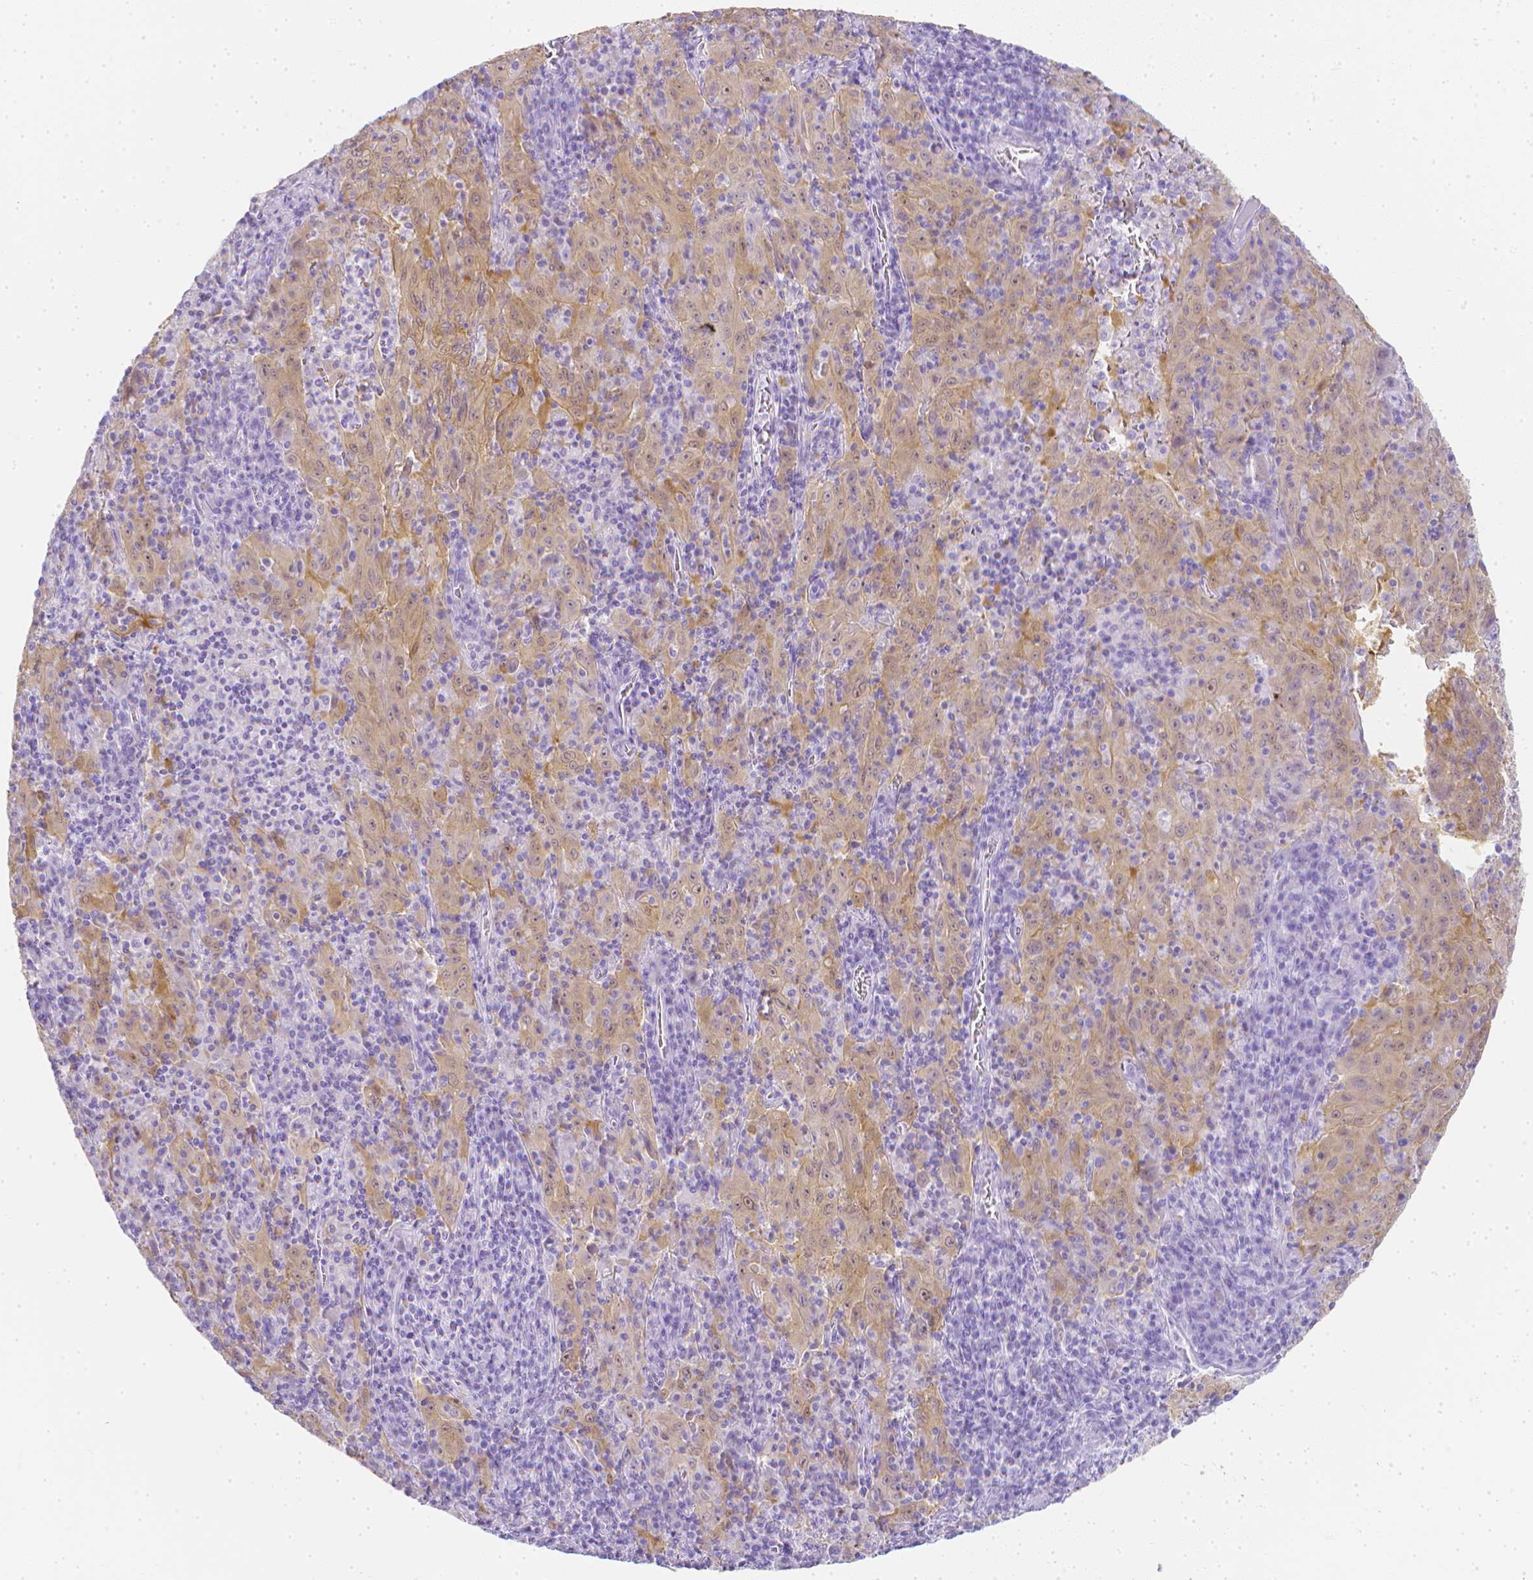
{"staining": {"intensity": "weak", "quantity": "25%-75%", "location": "cytoplasmic/membranous"}, "tissue": "pancreatic cancer", "cell_type": "Tumor cells", "image_type": "cancer", "snomed": [{"axis": "morphology", "description": "Adenocarcinoma, NOS"}, {"axis": "topography", "description": "Pancreas"}], "caption": "An immunohistochemistry (IHC) photomicrograph of tumor tissue is shown. Protein staining in brown labels weak cytoplasmic/membranous positivity in adenocarcinoma (pancreatic) within tumor cells.", "gene": "LGALS4", "patient": {"sex": "male", "age": 63}}